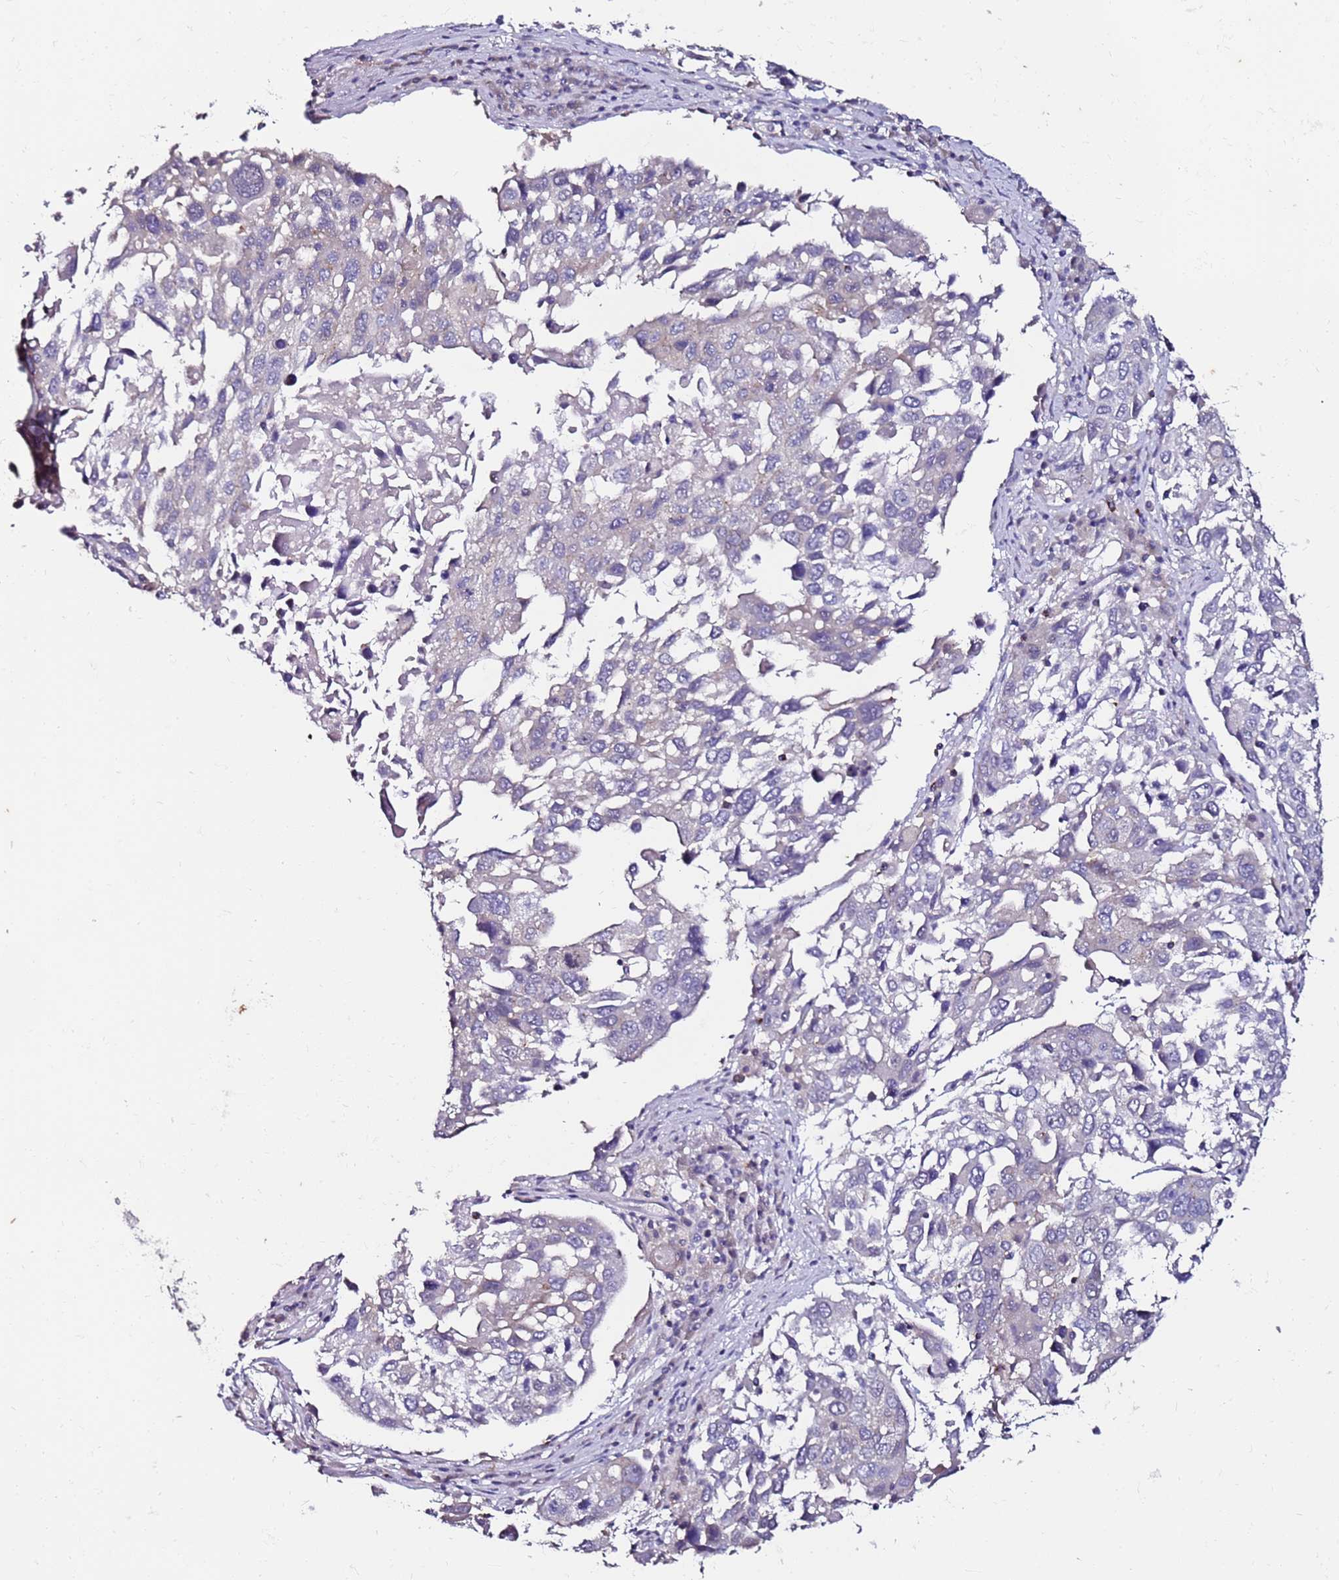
{"staining": {"intensity": "negative", "quantity": "none", "location": "none"}, "tissue": "lung cancer", "cell_type": "Tumor cells", "image_type": "cancer", "snomed": [{"axis": "morphology", "description": "Squamous cell carcinoma, NOS"}, {"axis": "topography", "description": "Lung"}], "caption": "Immunohistochemical staining of lung cancer (squamous cell carcinoma) displays no significant expression in tumor cells.", "gene": "SRRM5", "patient": {"sex": "male", "age": 65}}